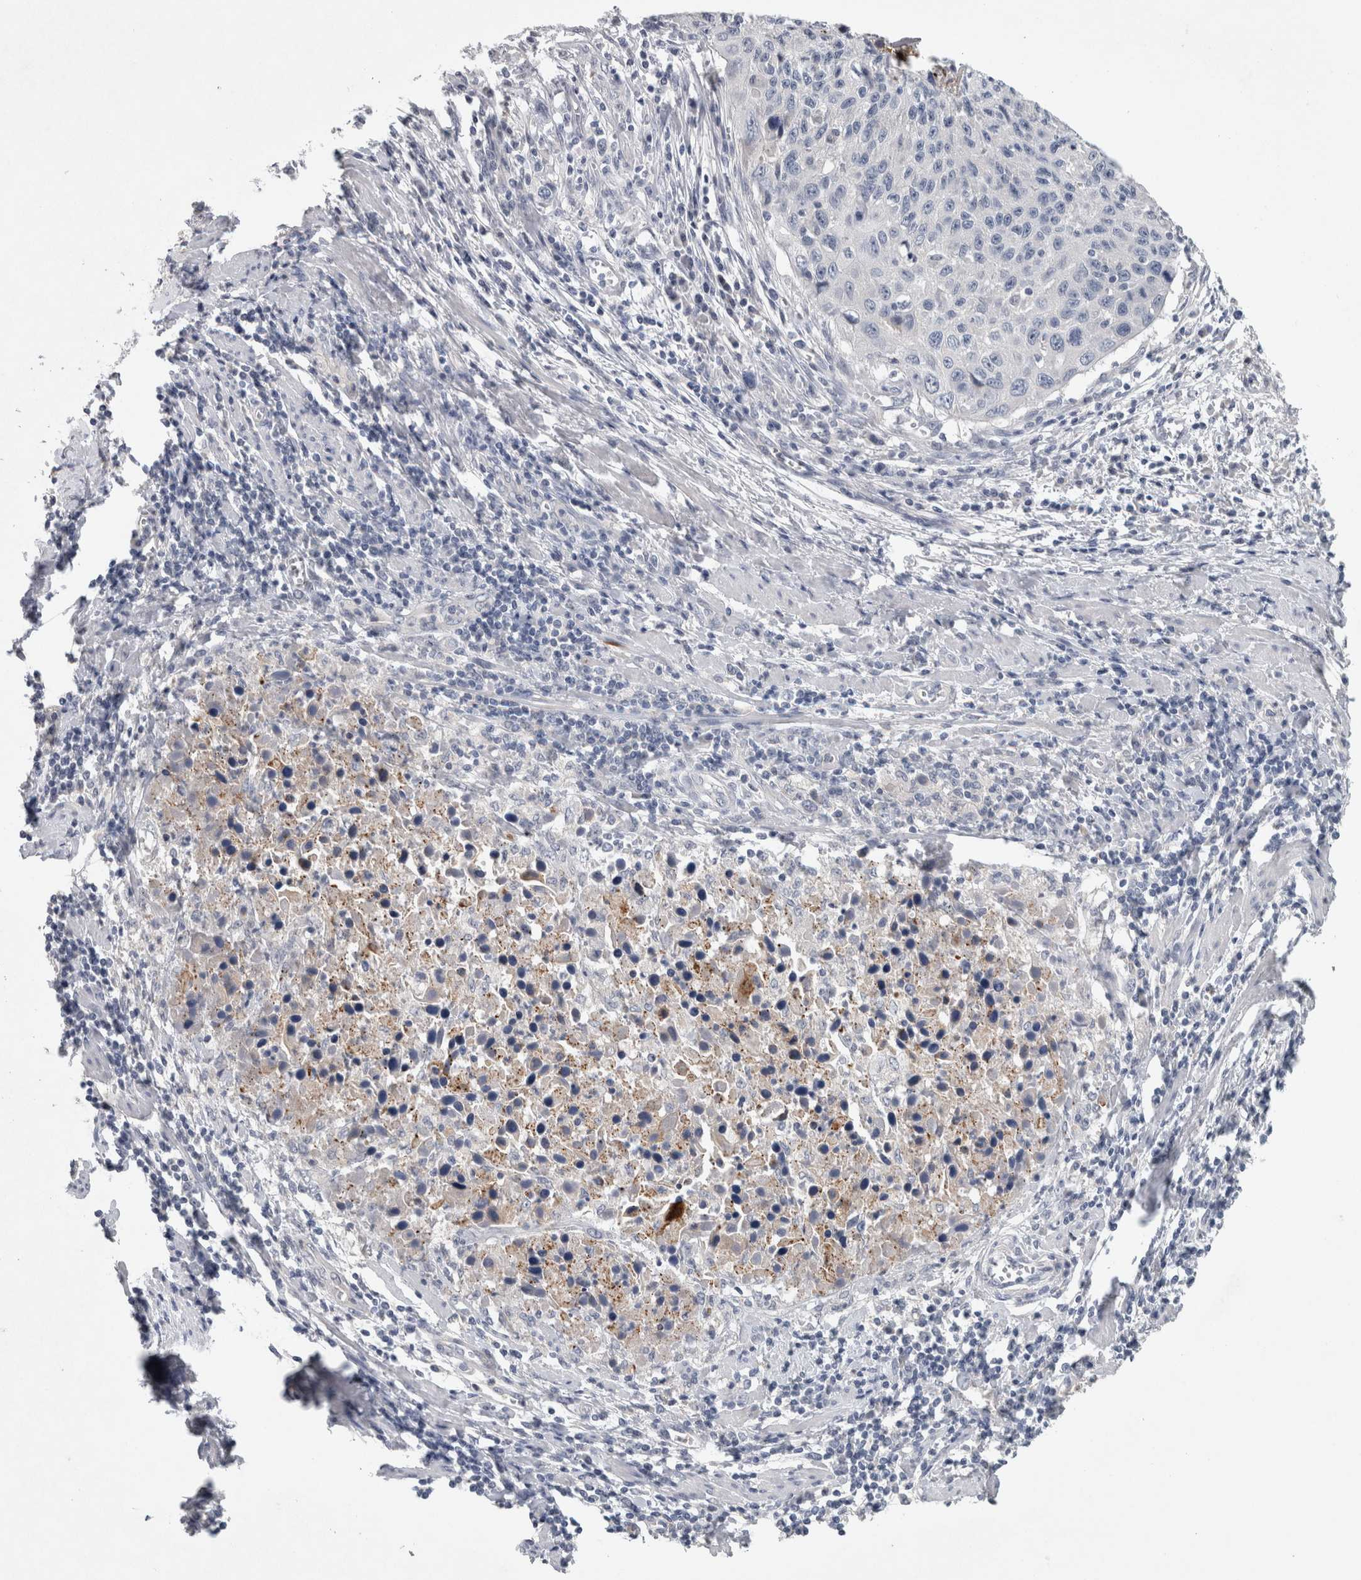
{"staining": {"intensity": "negative", "quantity": "none", "location": "none"}, "tissue": "cervical cancer", "cell_type": "Tumor cells", "image_type": "cancer", "snomed": [{"axis": "morphology", "description": "Squamous cell carcinoma, NOS"}, {"axis": "topography", "description": "Cervix"}], "caption": "An immunohistochemistry (IHC) image of squamous cell carcinoma (cervical) is shown. There is no staining in tumor cells of squamous cell carcinoma (cervical). (Brightfield microscopy of DAB (3,3'-diaminobenzidine) immunohistochemistry at high magnification).", "gene": "HEXD", "patient": {"sex": "female", "age": 53}}